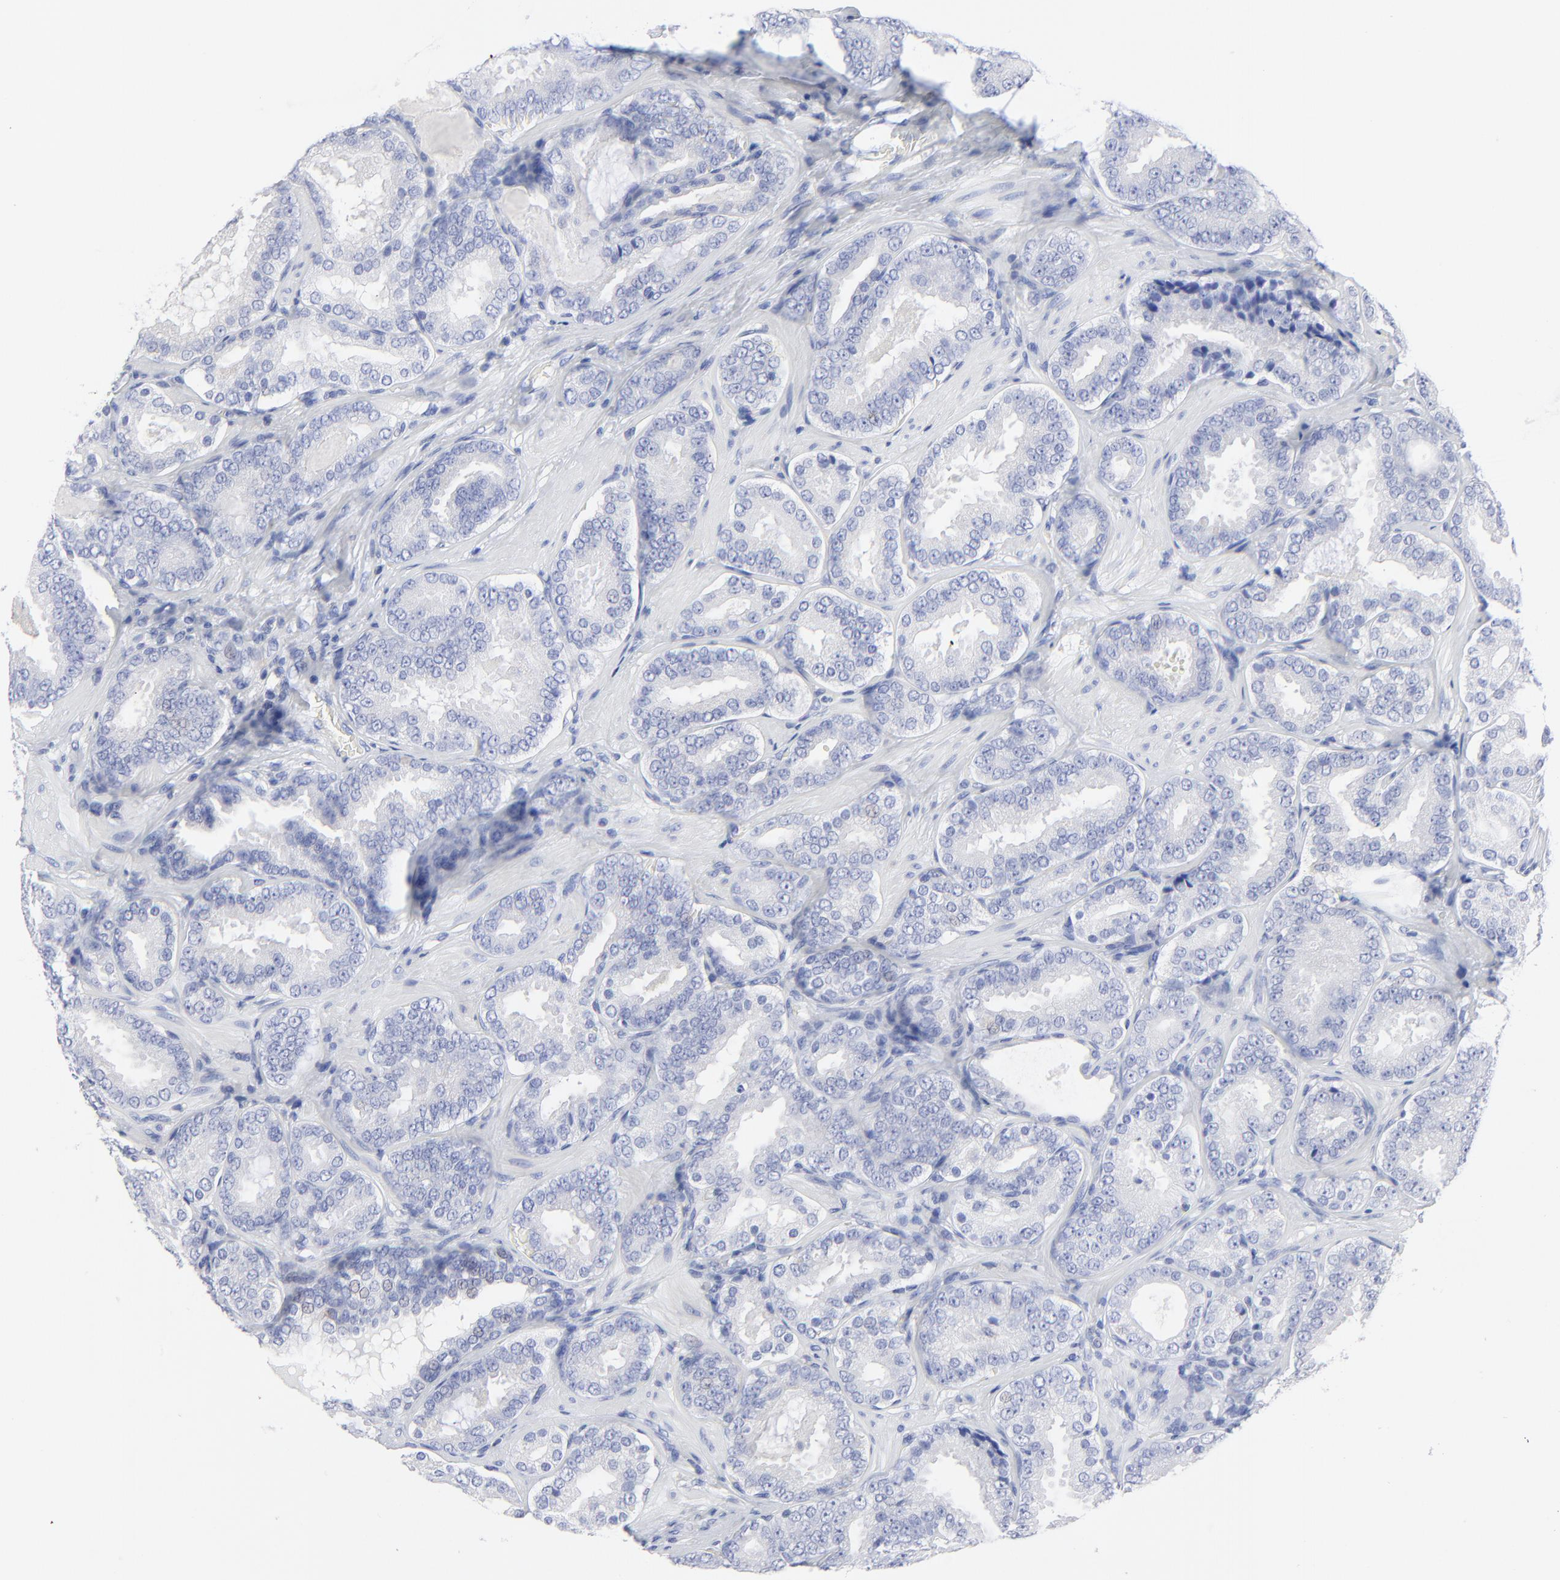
{"staining": {"intensity": "negative", "quantity": "none", "location": "none"}, "tissue": "prostate cancer", "cell_type": "Tumor cells", "image_type": "cancer", "snomed": [{"axis": "morphology", "description": "Adenocarcinoma, Low grade"}, {"axis": "topography", "description": "Prostate"}], "caption": "DAB immunohistochemical staining of human low-grade adenocarcinoma (prostate) displays no significant positivity in tumor cells.", "gene": "PSD3", "patient": {"sex": "male", "age": 59}}